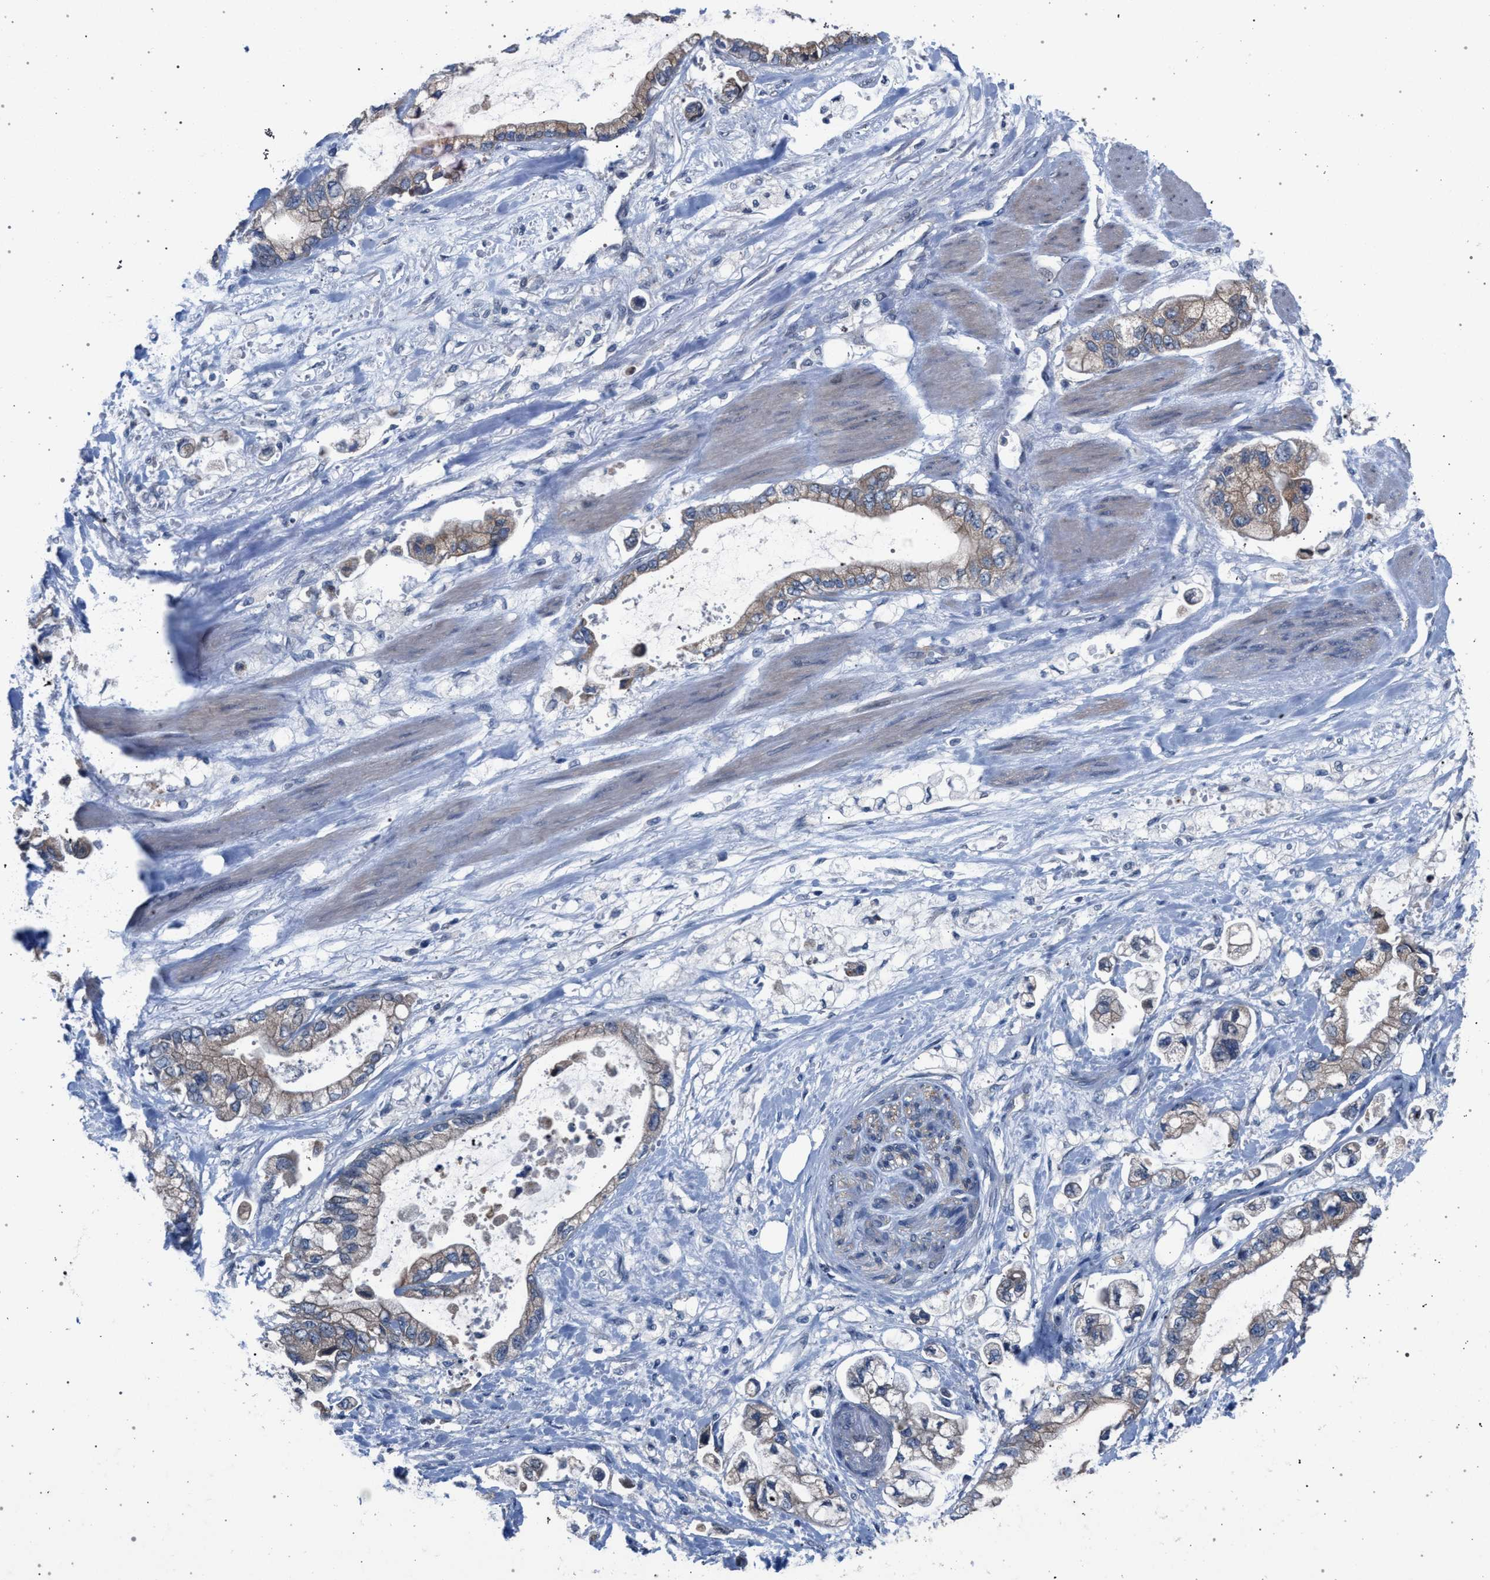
{"staining": {"intensity": "weak", "quantity": "25%-75%", "location": "cytoplasmic/membranous"}, "tissue": "stomach cancer", "cell_type": "Tumor cells", "image_type": "cancer", "snomed": [{"axis": "morphology", "description": "Normal tissue, NOS"}, {"axis": "morphology", "description": "Adenocarcinoma, NOS"}, {"axis": "topography", "description": "Stomach"}], "caption": "Stomach adenocarcinoma stained for a protein shows weak cytoplasmic/membranous positivity in tumor cells. (DAB = brown stain, brightfield microscopy at high magnification).", "gene": "ARPC5L", "patient": {"sex": "male", "age": 62}}